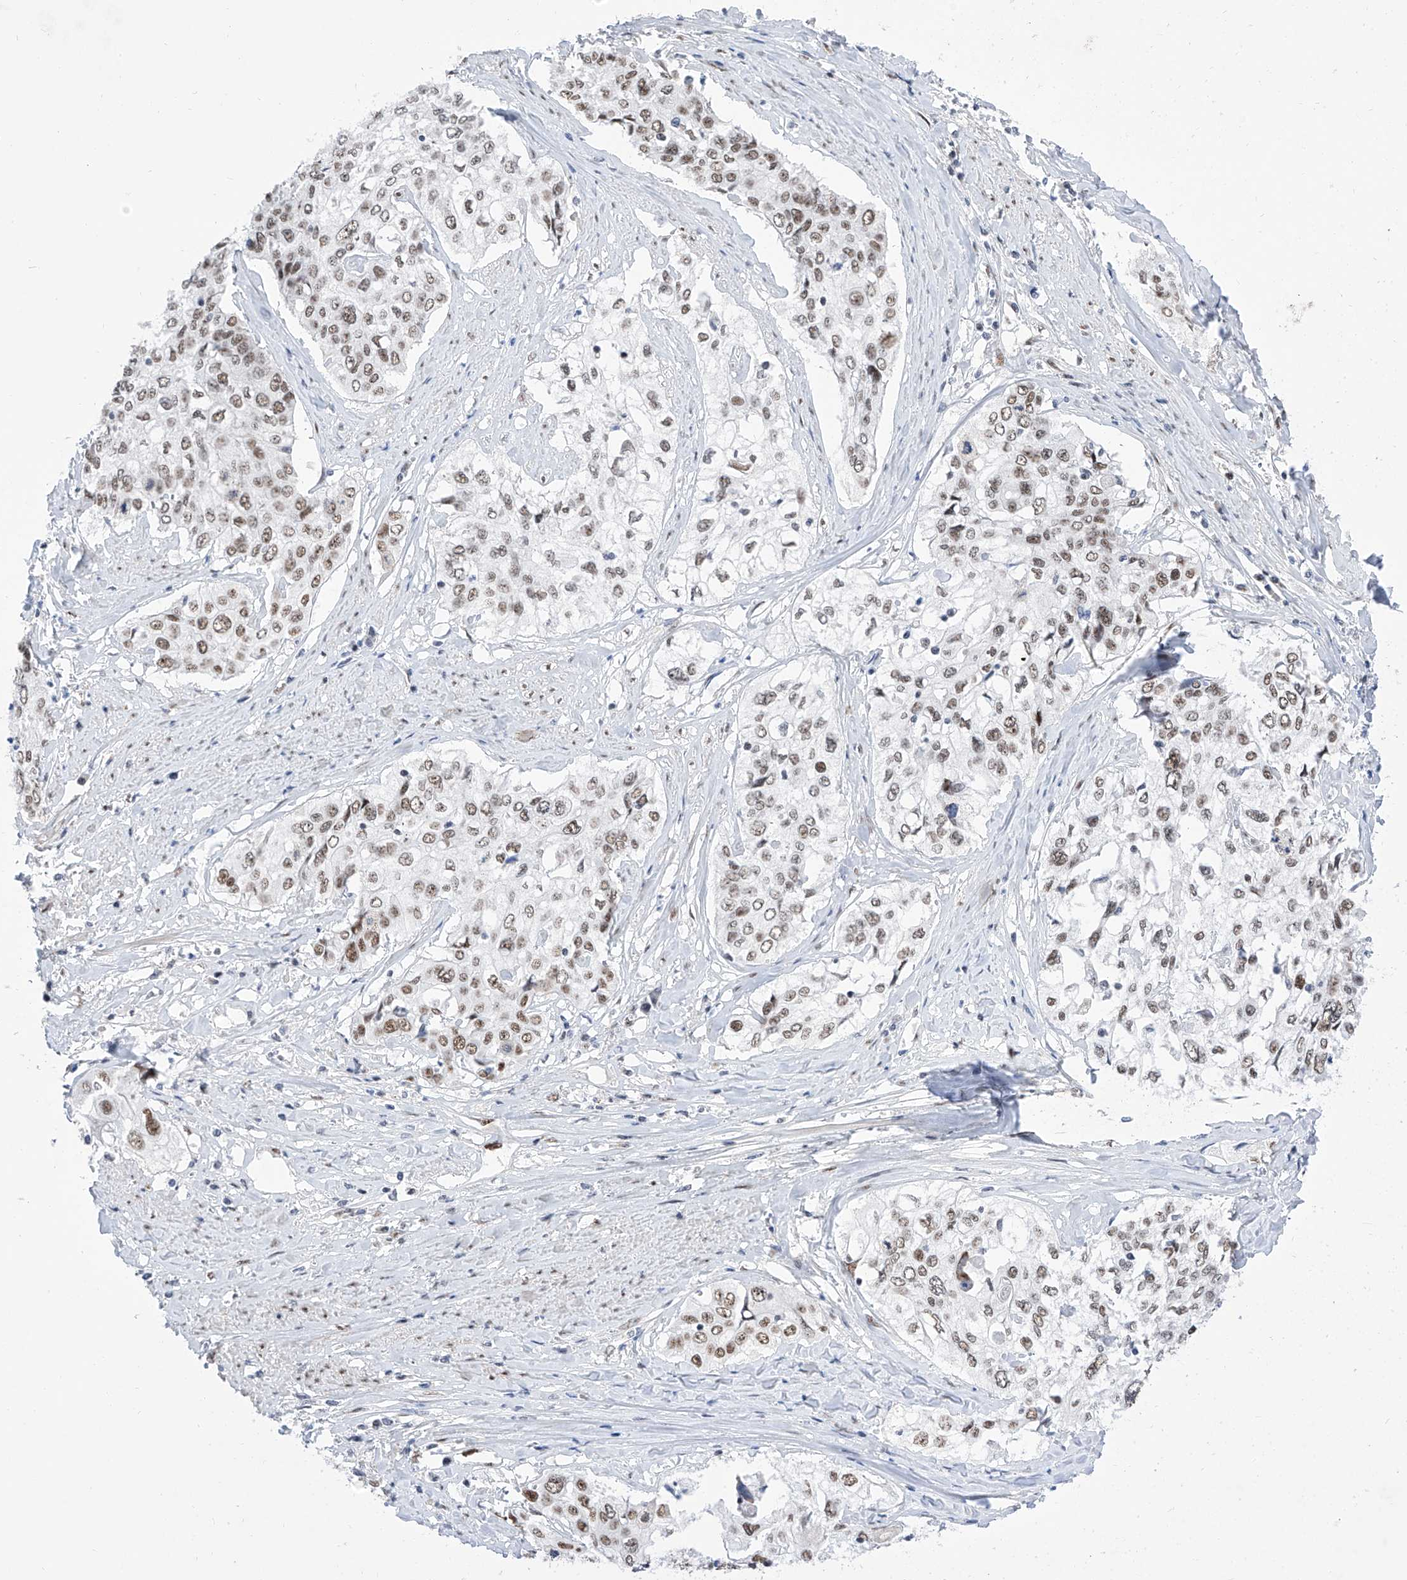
{"staining": {"intensity": "moderate", "quantity": ">75%", "location": "nuclear"}, "tissue": "cervical cancer", "cell_type": "Tumor cells", "image_type": "cancer", "snomed": [{"axis": "morphology", "description": "Squamous cell carcinoma, NOS"}, {"axis": "topography", "description": "Cervix"}], "caption": "Cervical cancer (squamous cell carcinoma) stained with a brown dye reveals moderate nuclear positive expression in about >75% of tumor cells.", "gene": "ATN1", "patient": {"sex": "female", "age": 31}}